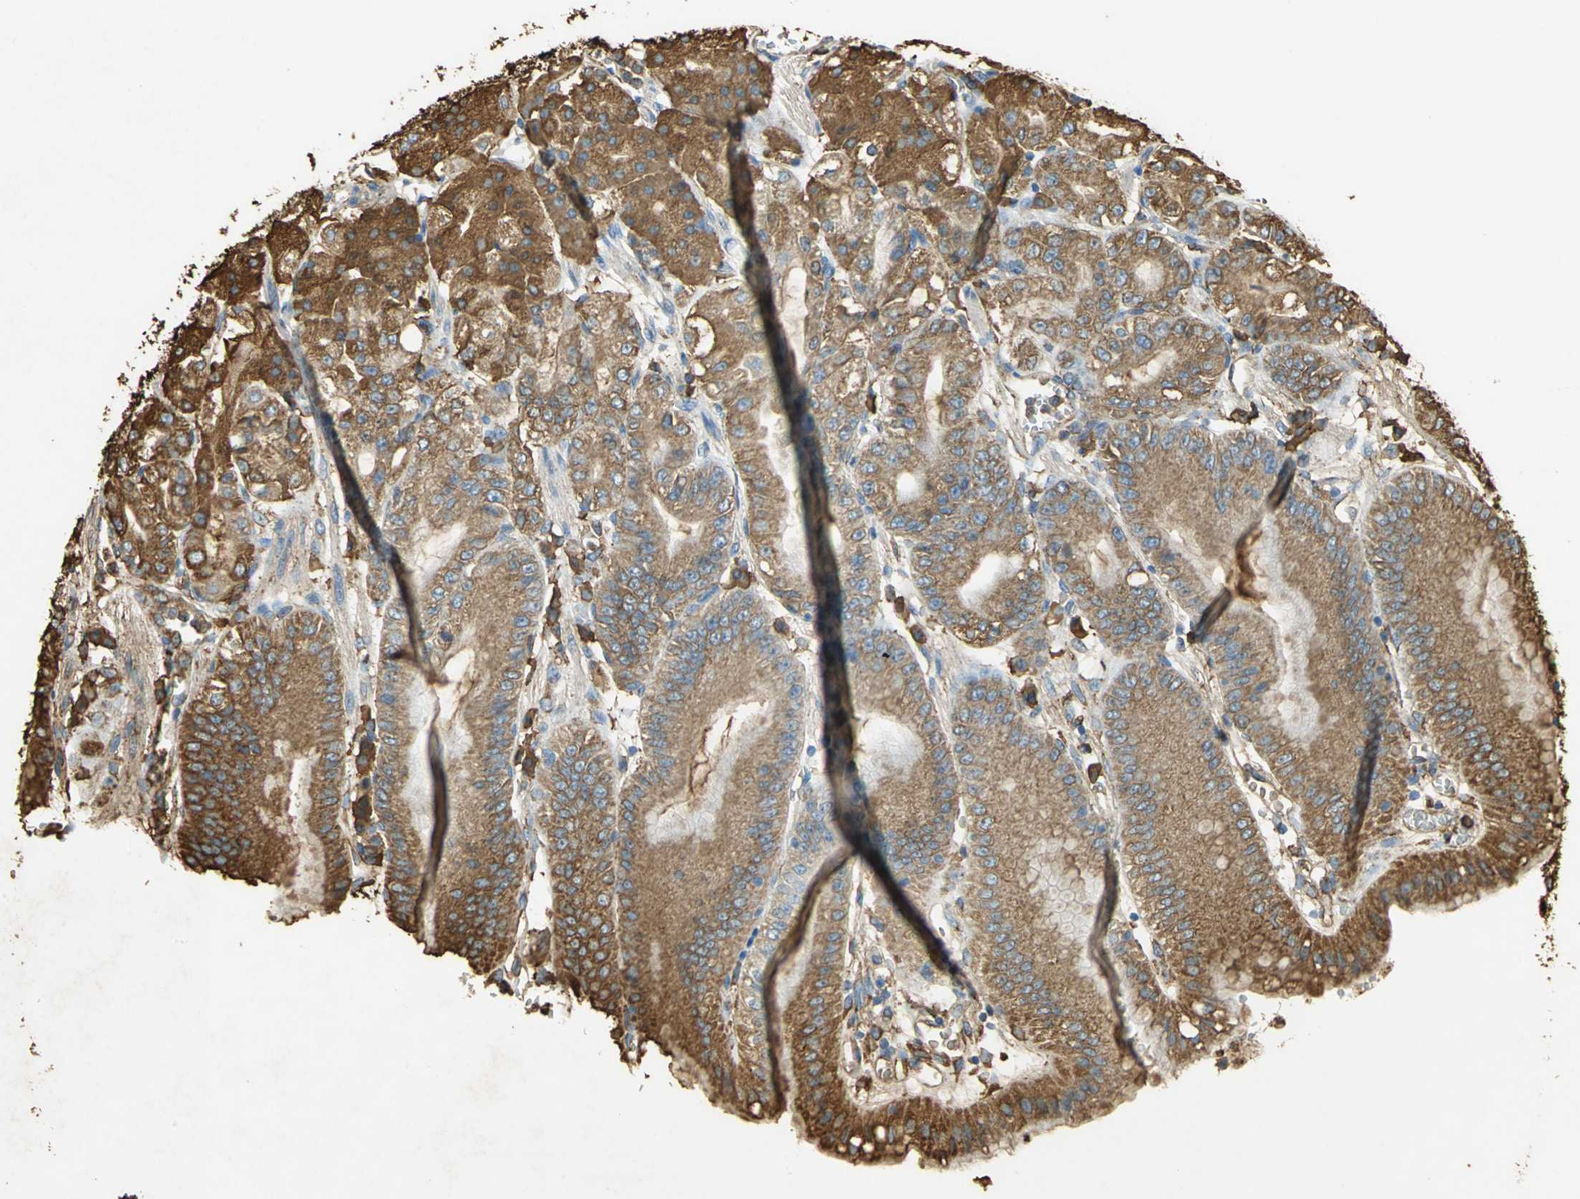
{"staining": {"intensity": "moderate", "quantity": ">75%", "location": "cytoplasmic/membranous"}, "tissue": "stomach", "cell_type": "Glandular cells", "image_type": "normal", "snomed": [{"axis": "morphology", "description": "Normal tissue, NOS"}, {"axis": "topography", "description": "Stomach, lower"}], "caption": "Human stomach stained with a protein marker displays moderate staining in glandular cells.", "gene": "HSP90B1", "patient": {"sex": "male", "age": 71}}